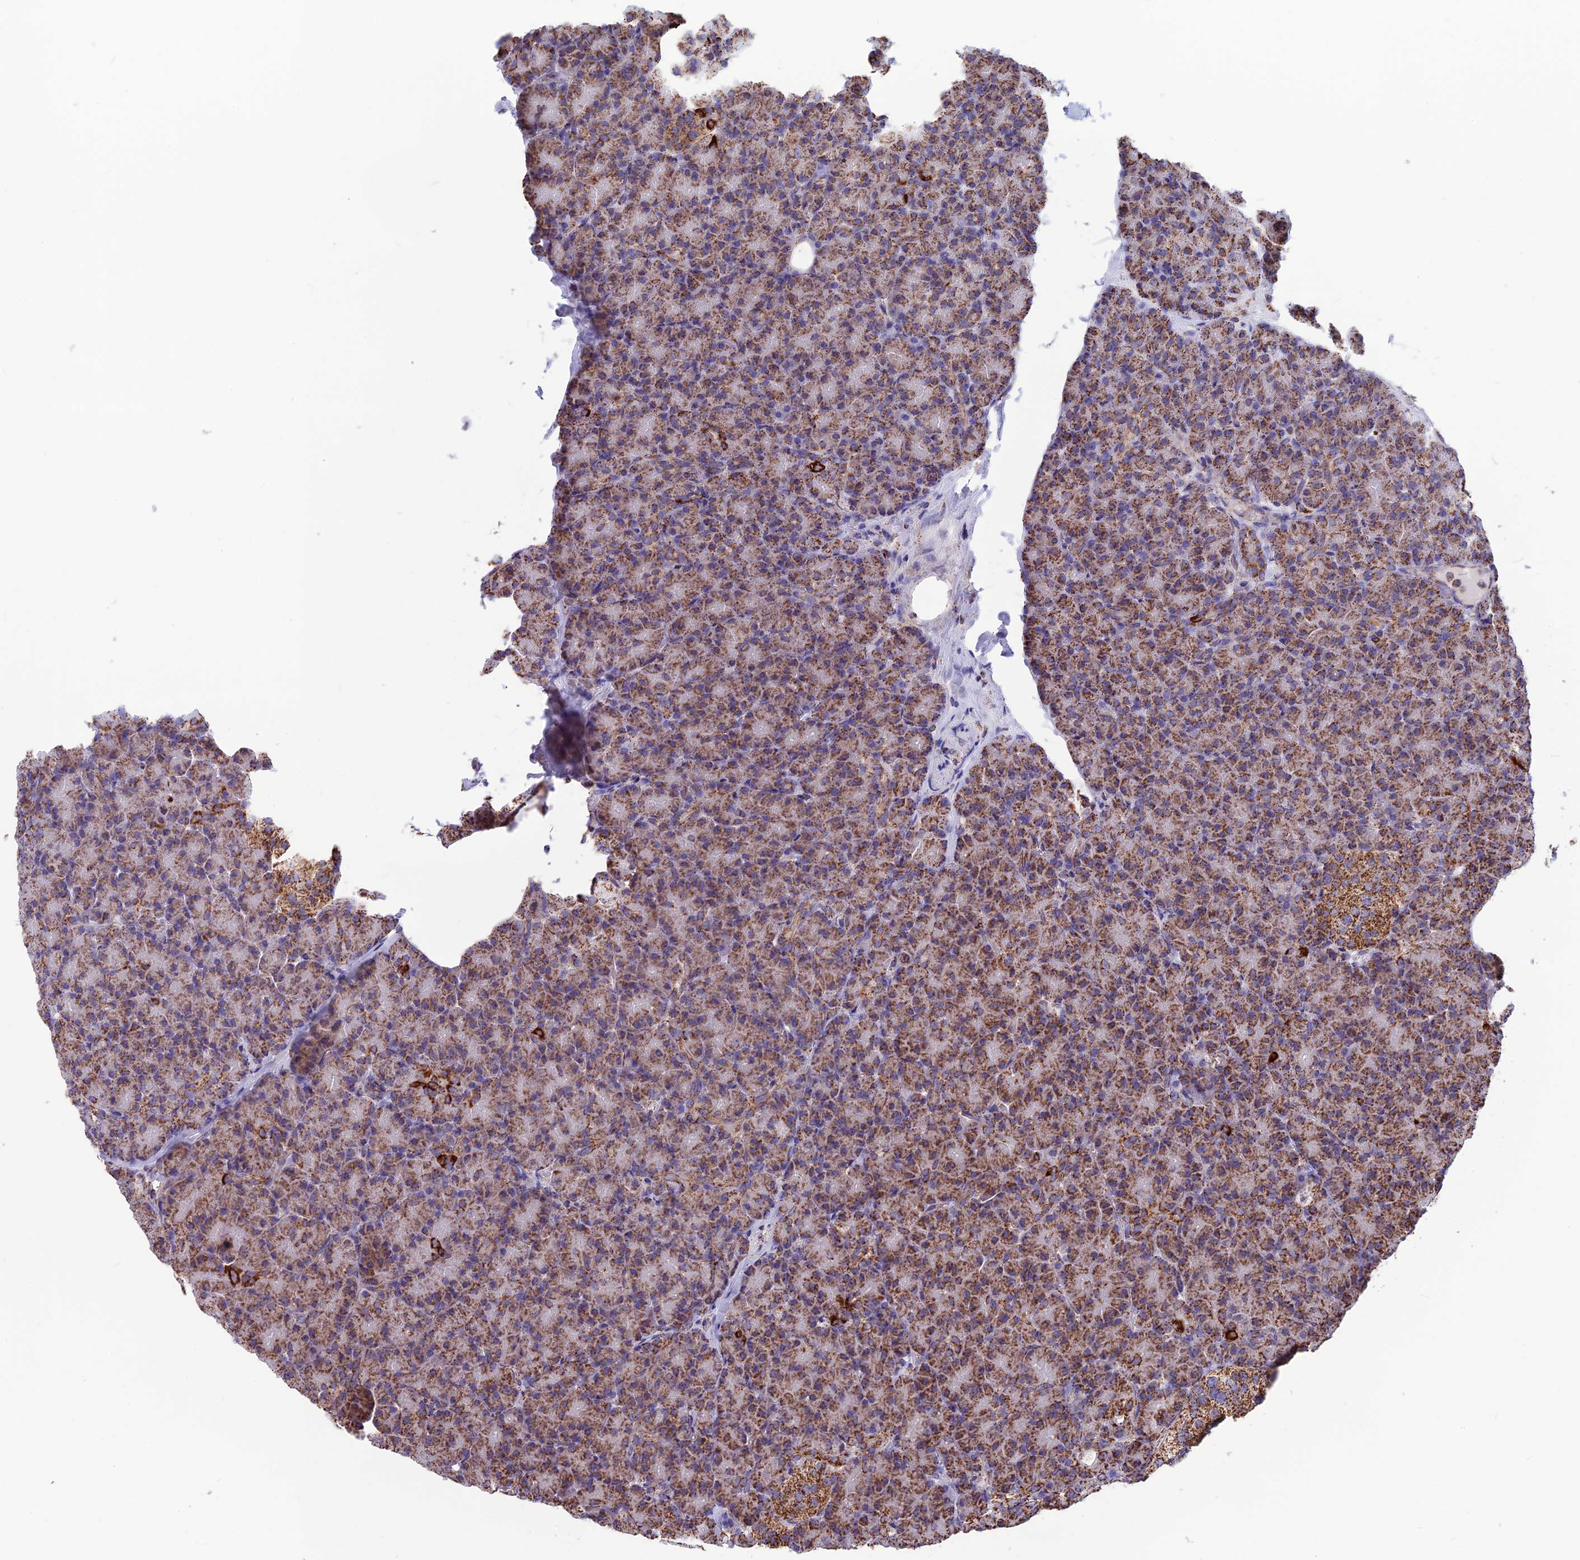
{"staining": {"intensity": "moderate", "quantity": ">75%", "location": "cytoplasmic/membranous"}, "tissue": "pancreas", "cell_type": "Exocrine glandular cells", "image_type": "normal", "snomed": [{"axis": "morphology", "description": "Normal tissue, NOS"}, {"axis": "topography", "description": "Pancreas"}], "caption": "Protein staining by immunohistochemistry exhibits moderate cytoplasmic/membranous positivity in about >75% of exocrine glandular cells in normal pancreas.", "gene": "CS", "patient": {"sex": "female", "age": 43}}